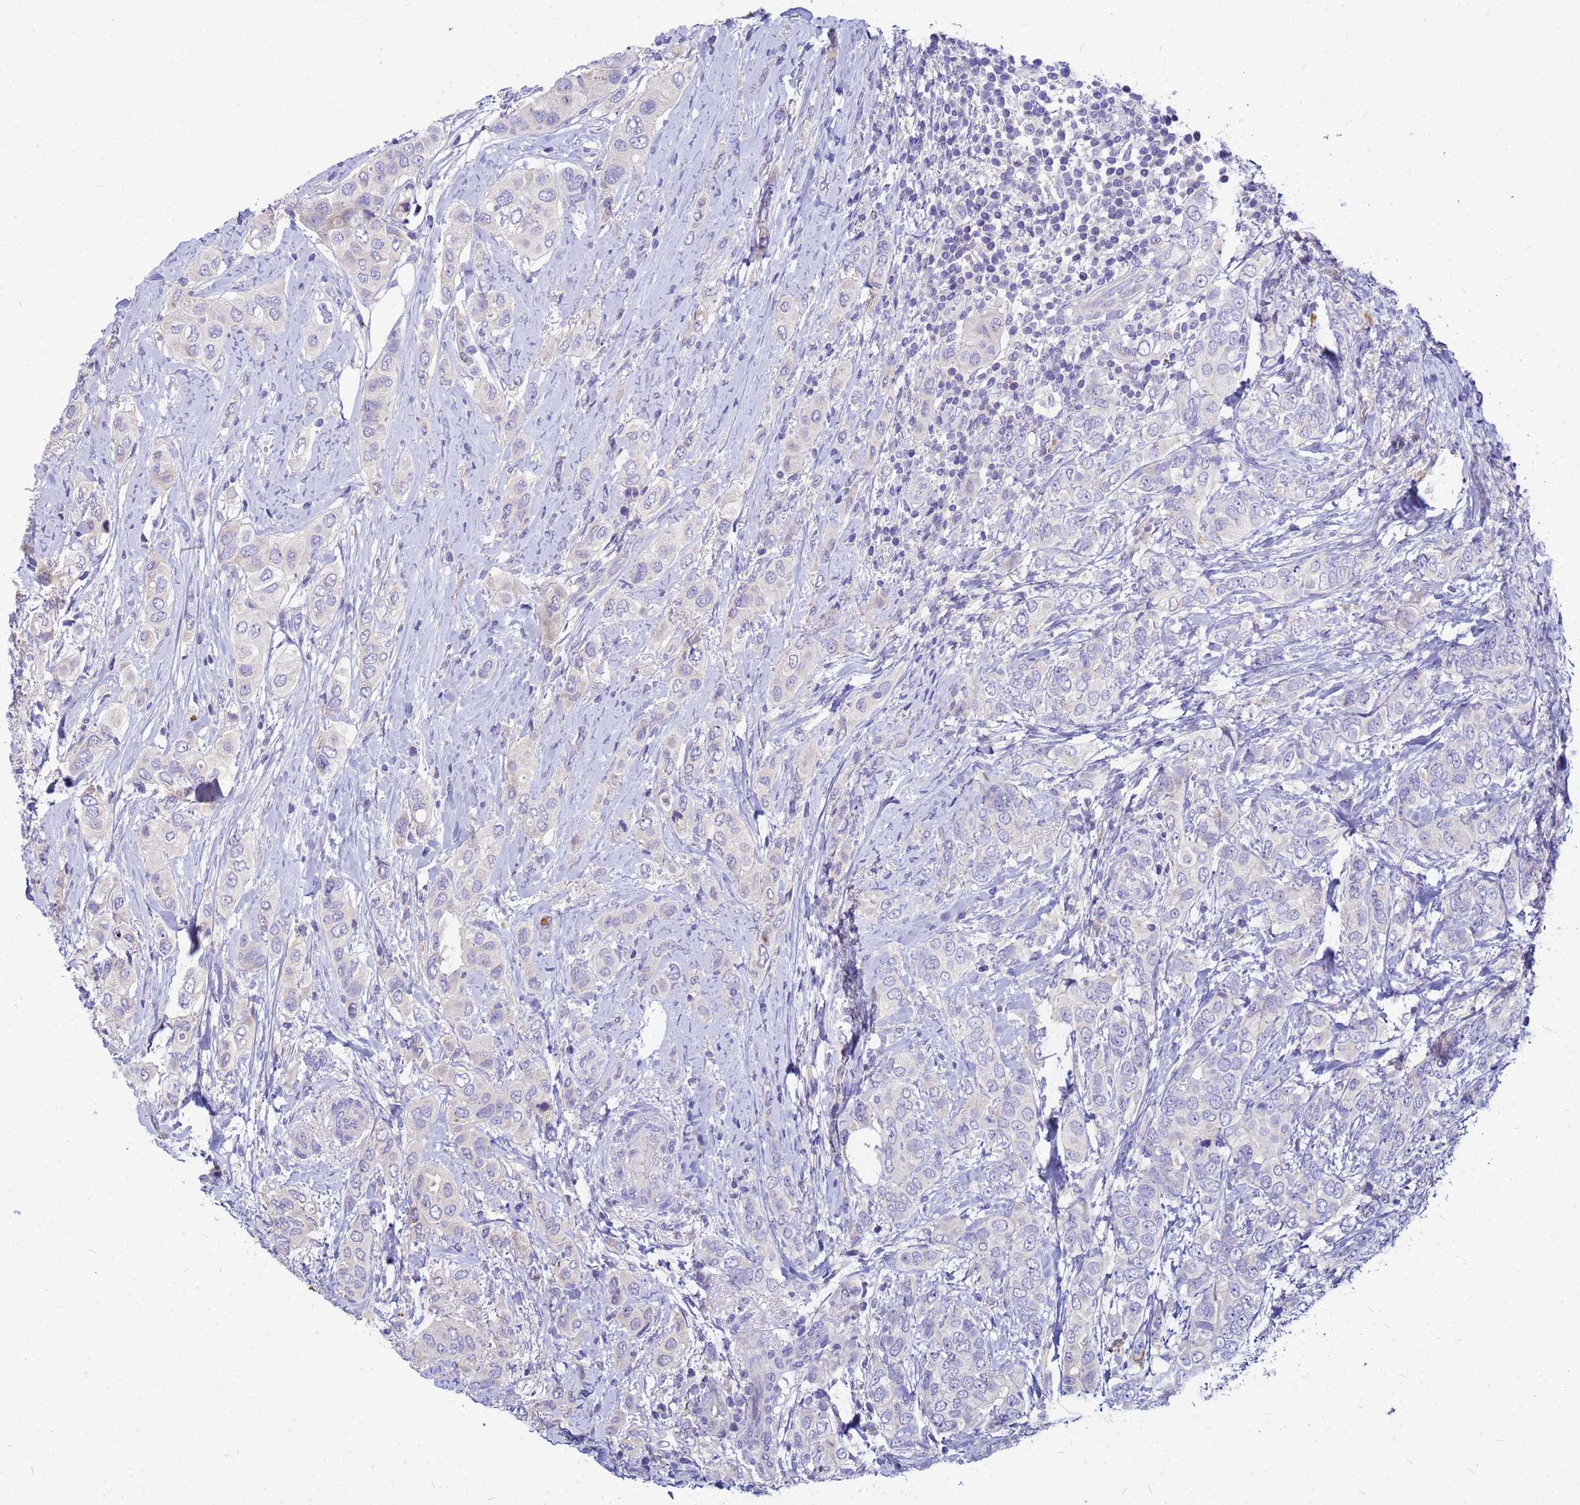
{"staining": {"intensity": "negative", "quantity": "none", "location": "none"}, "tissue": "breast cancer", "cell_type": "Tumor cells", "image_type": "cancer", "snomed": [{"axis": "morphology", "description": "Lobular carcinoma"}, {"axis": "topography", "description": "Breast"}], "caption": "IHC of lobular carcinoma (breast) displays no expression in tumor cells.", "gene": "DPRX", "patient": {"sex": "female", "age": 51}}